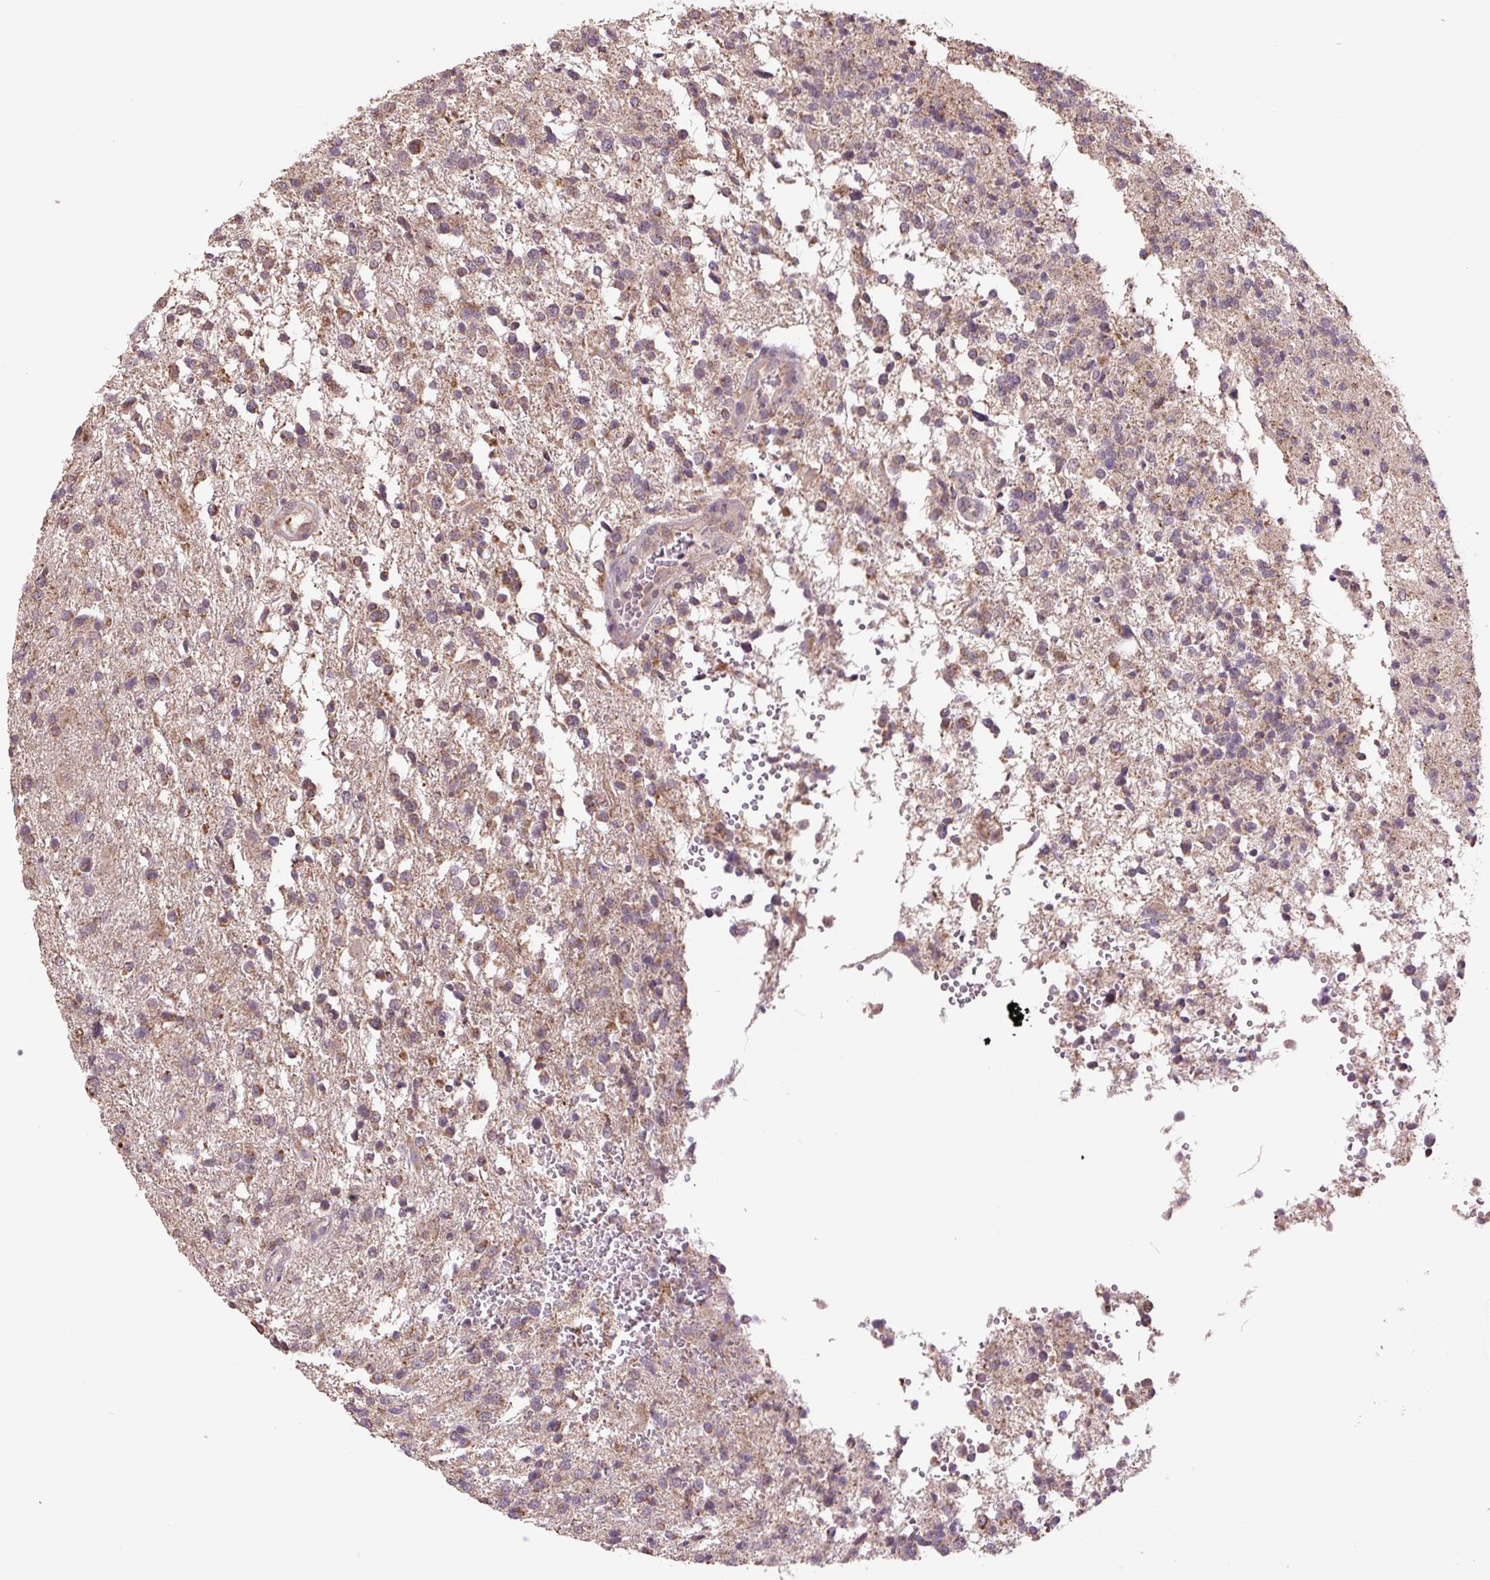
{"staining": {"intensity": "weak", "quantity": "25%-75%", "location": "cytoplasmic/membranous"}, "tissue": "glioma", "cell_type": "Tumor cells", "image_type": "cancer", "snomed": [{"axis": "morphology", "description": "Glioma, malignant, High grade"}, {"axis": "topography", "description": "Brain"}], "caption": "Immunohistochemical staining of malignant high-grade glioma demonstrates low levels of weak cytoplasmic/membranous protein expression in approximately 25%-75% of tumor cells.", "gene": "TMEM160", "patient": {"sex": "male", "age": 56}}